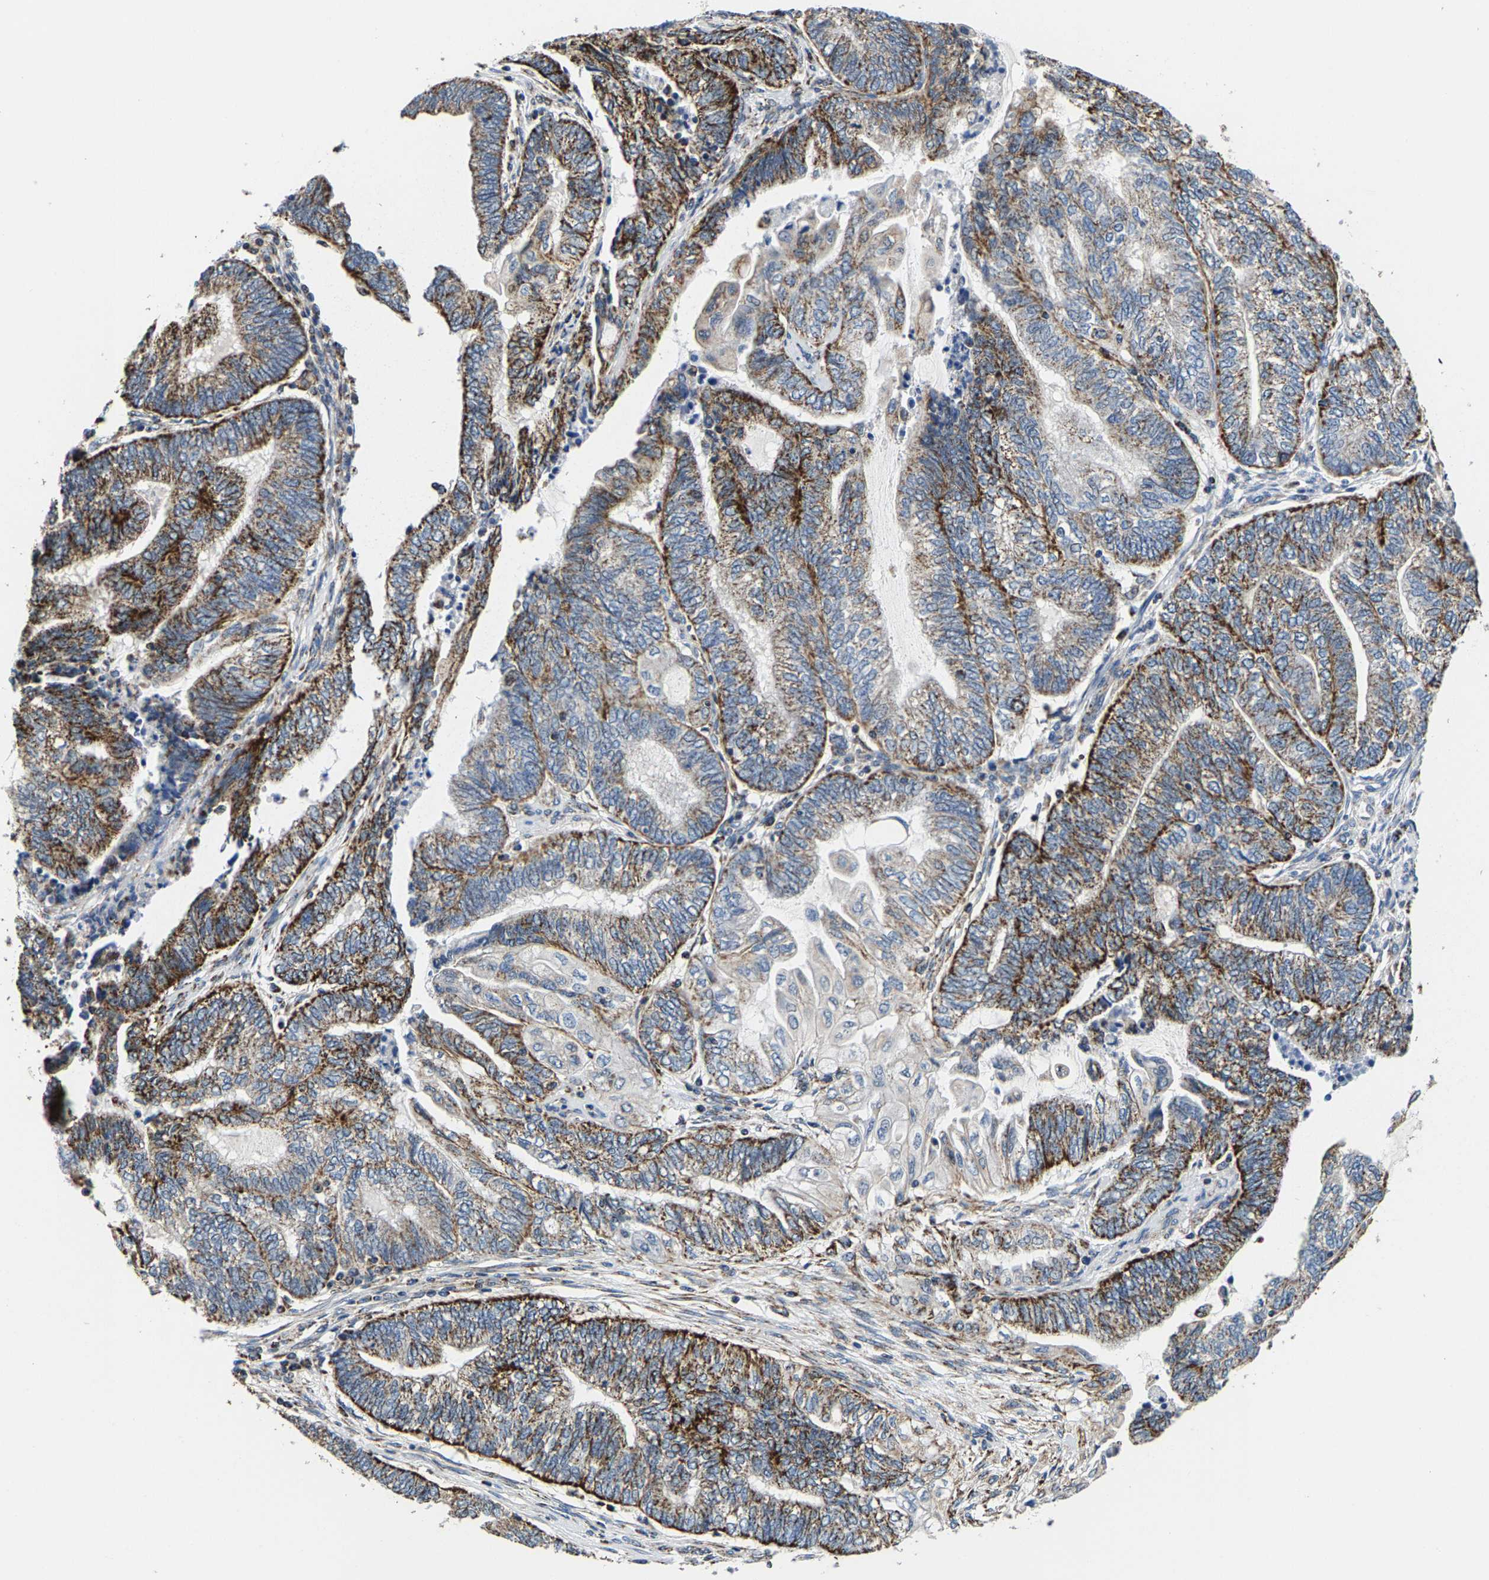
{"staining": {"intensity": "strong", "quantity": "25%-75%", "location": "cytoplasmic/membranous"}, "tissue": "endometrial cancer", "cell_type": "Tumor cells", "image_type": "cancer", "snomed": [{"axis": "morphology", "description": "Adenocarcinoma, NOS"}, {"axis": "topography", "description": "Uterus"}, {"axis": "topography", "description": "Endometrium"}], "caption": "Immunohistochemistry (IHC) photomicrograph of neoplastic tissue: human endometrial adenocarcinoma stained using immunohistochemistry exhibits high levels of strong protein expression localized specifically in the cytoplasmic/membranous of tumor cells, appearing as a cytoplasmic/membranous brown color.", "gene": "SHMT2", "patient": {"sex": "female", "age": 70}}